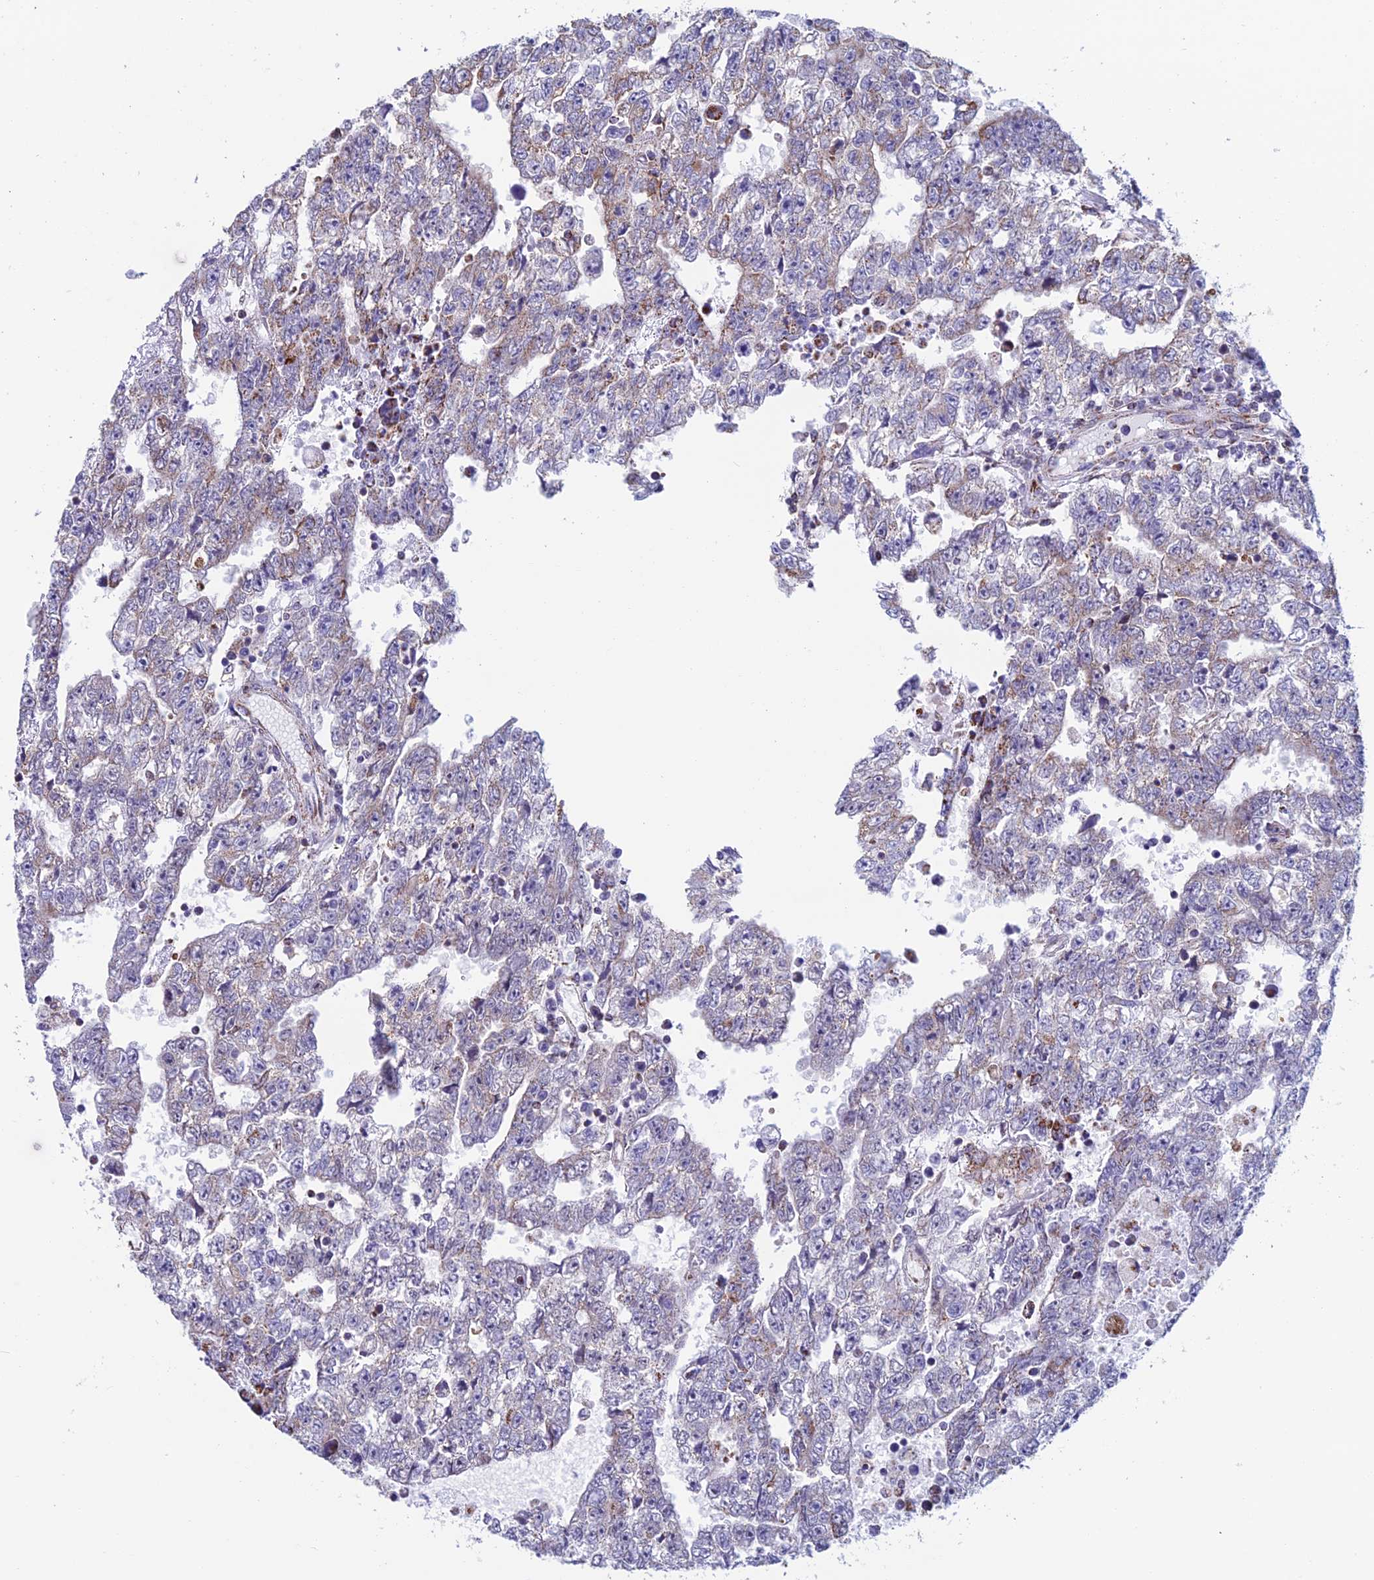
{"staining": {"intensity": "moderate", "quantity": "25%-75%", "location": "cytoplasmic/membranous"}, "tissue": "testis cancer", "cell_type": "Tumor cells", "image_type": "cancer", "snomed": [{"axis": "morphology", "description": "Carcinoma, Embryonal, NOS"}, {"axis": "topography", "description": "Testis"}], "caption": "Immunohistochemistry of testis cancer demonstrates medium levels of moderate cytoplasmic/membranous positivity in approximately 25%-75% of tumor cells.", "gene": "ZNG1B", "patient": {"sex": "male", "age": 25}}